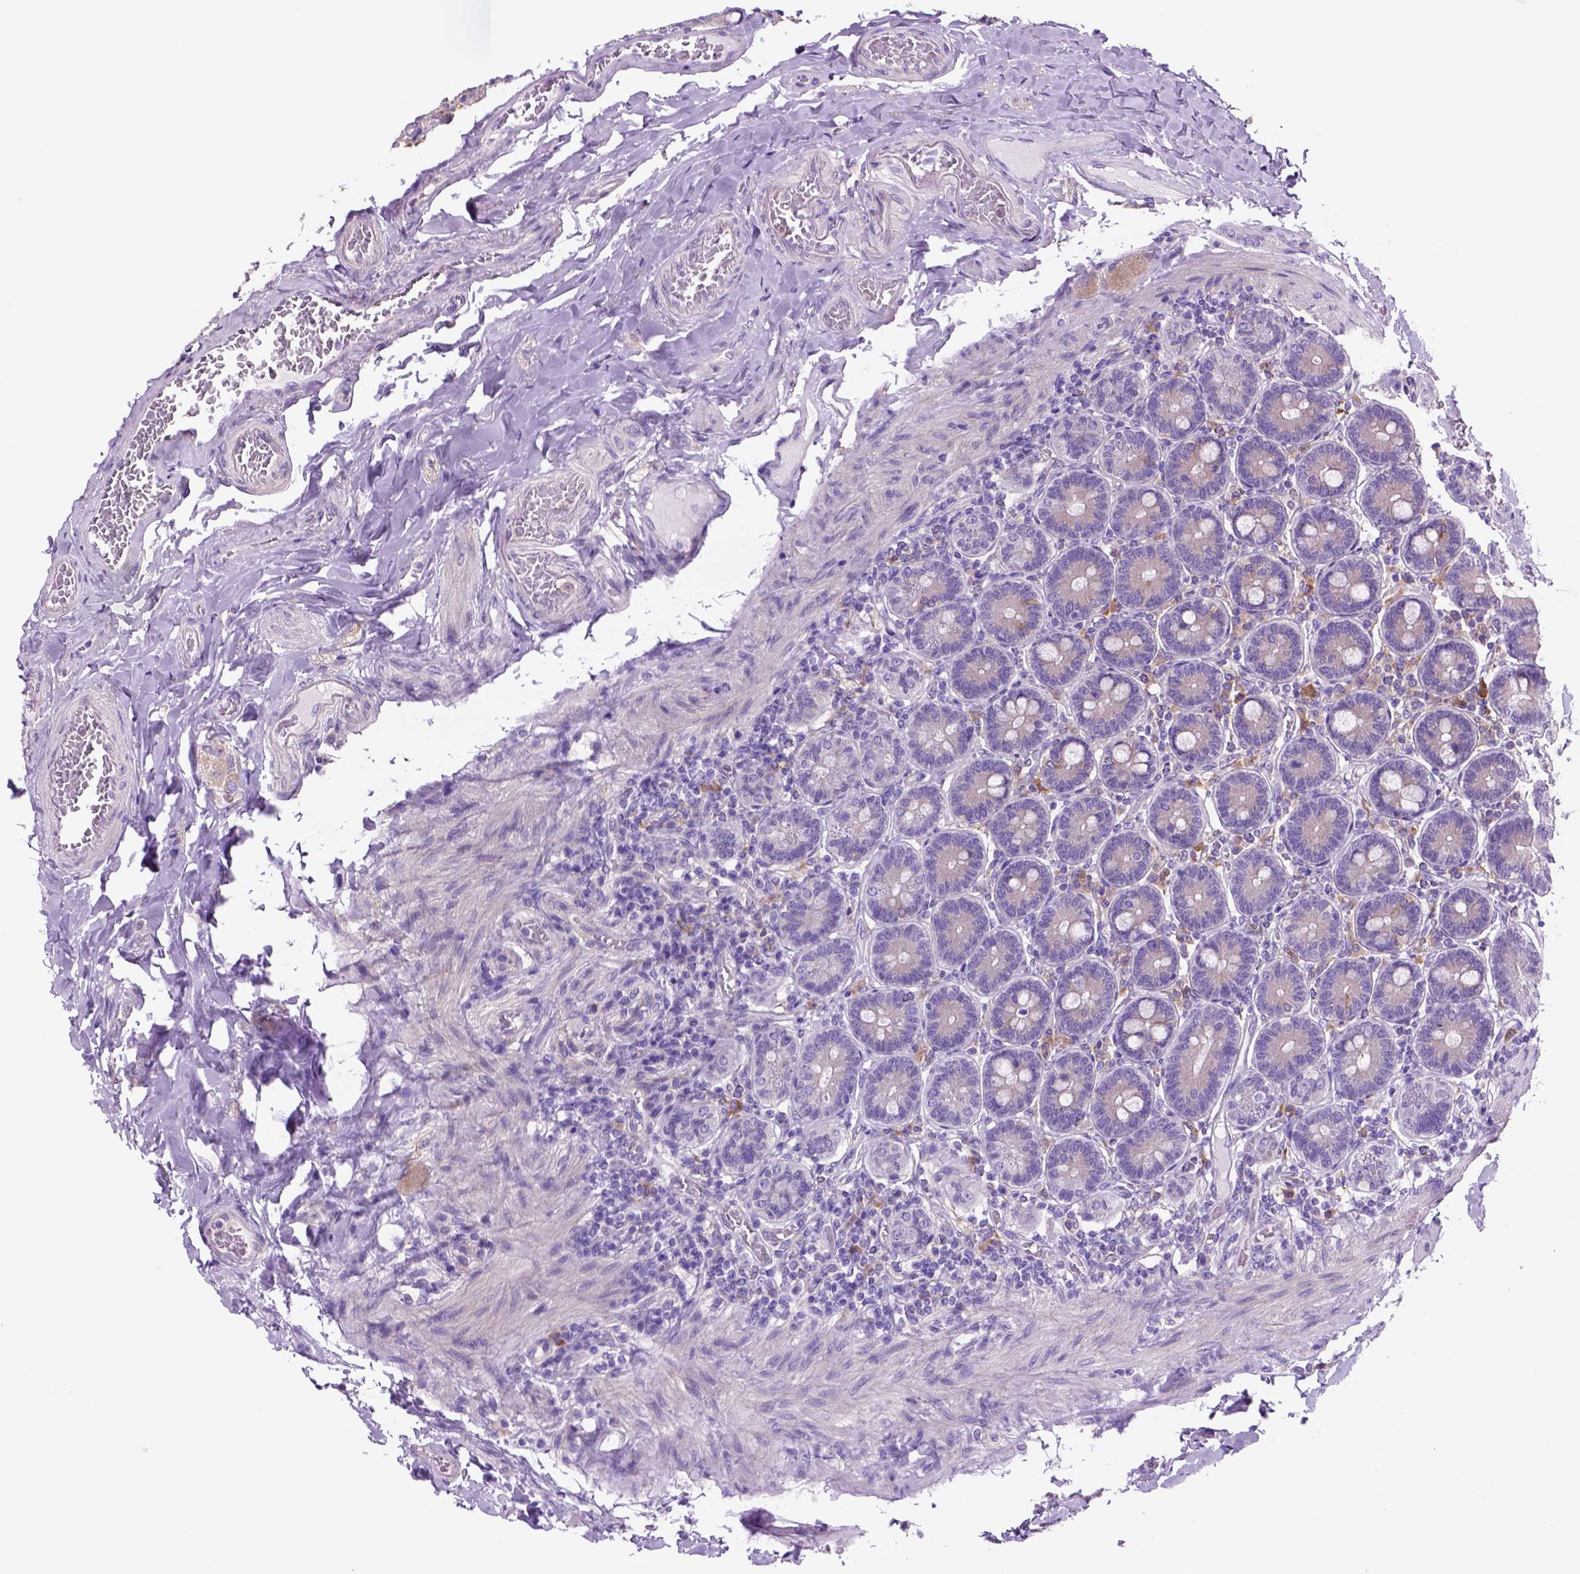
{"staining": {"intensity": "negative", "quantity": "none", "location": "none"}, "tissue": "duodenum", "cell_type": "Glandular cells", "image_type": "normal", "snomed": [{"axis": "morphology", "description": "Normal tissue, NOS"}, {"axis": "topography", "description": "Duodenum"}], "caption": "Protein analysis of normal duodenum demonstrates no significant staining in glandular cells.", "gene": "PIAS3", "patient": {"sex": "female", "age": 62}}